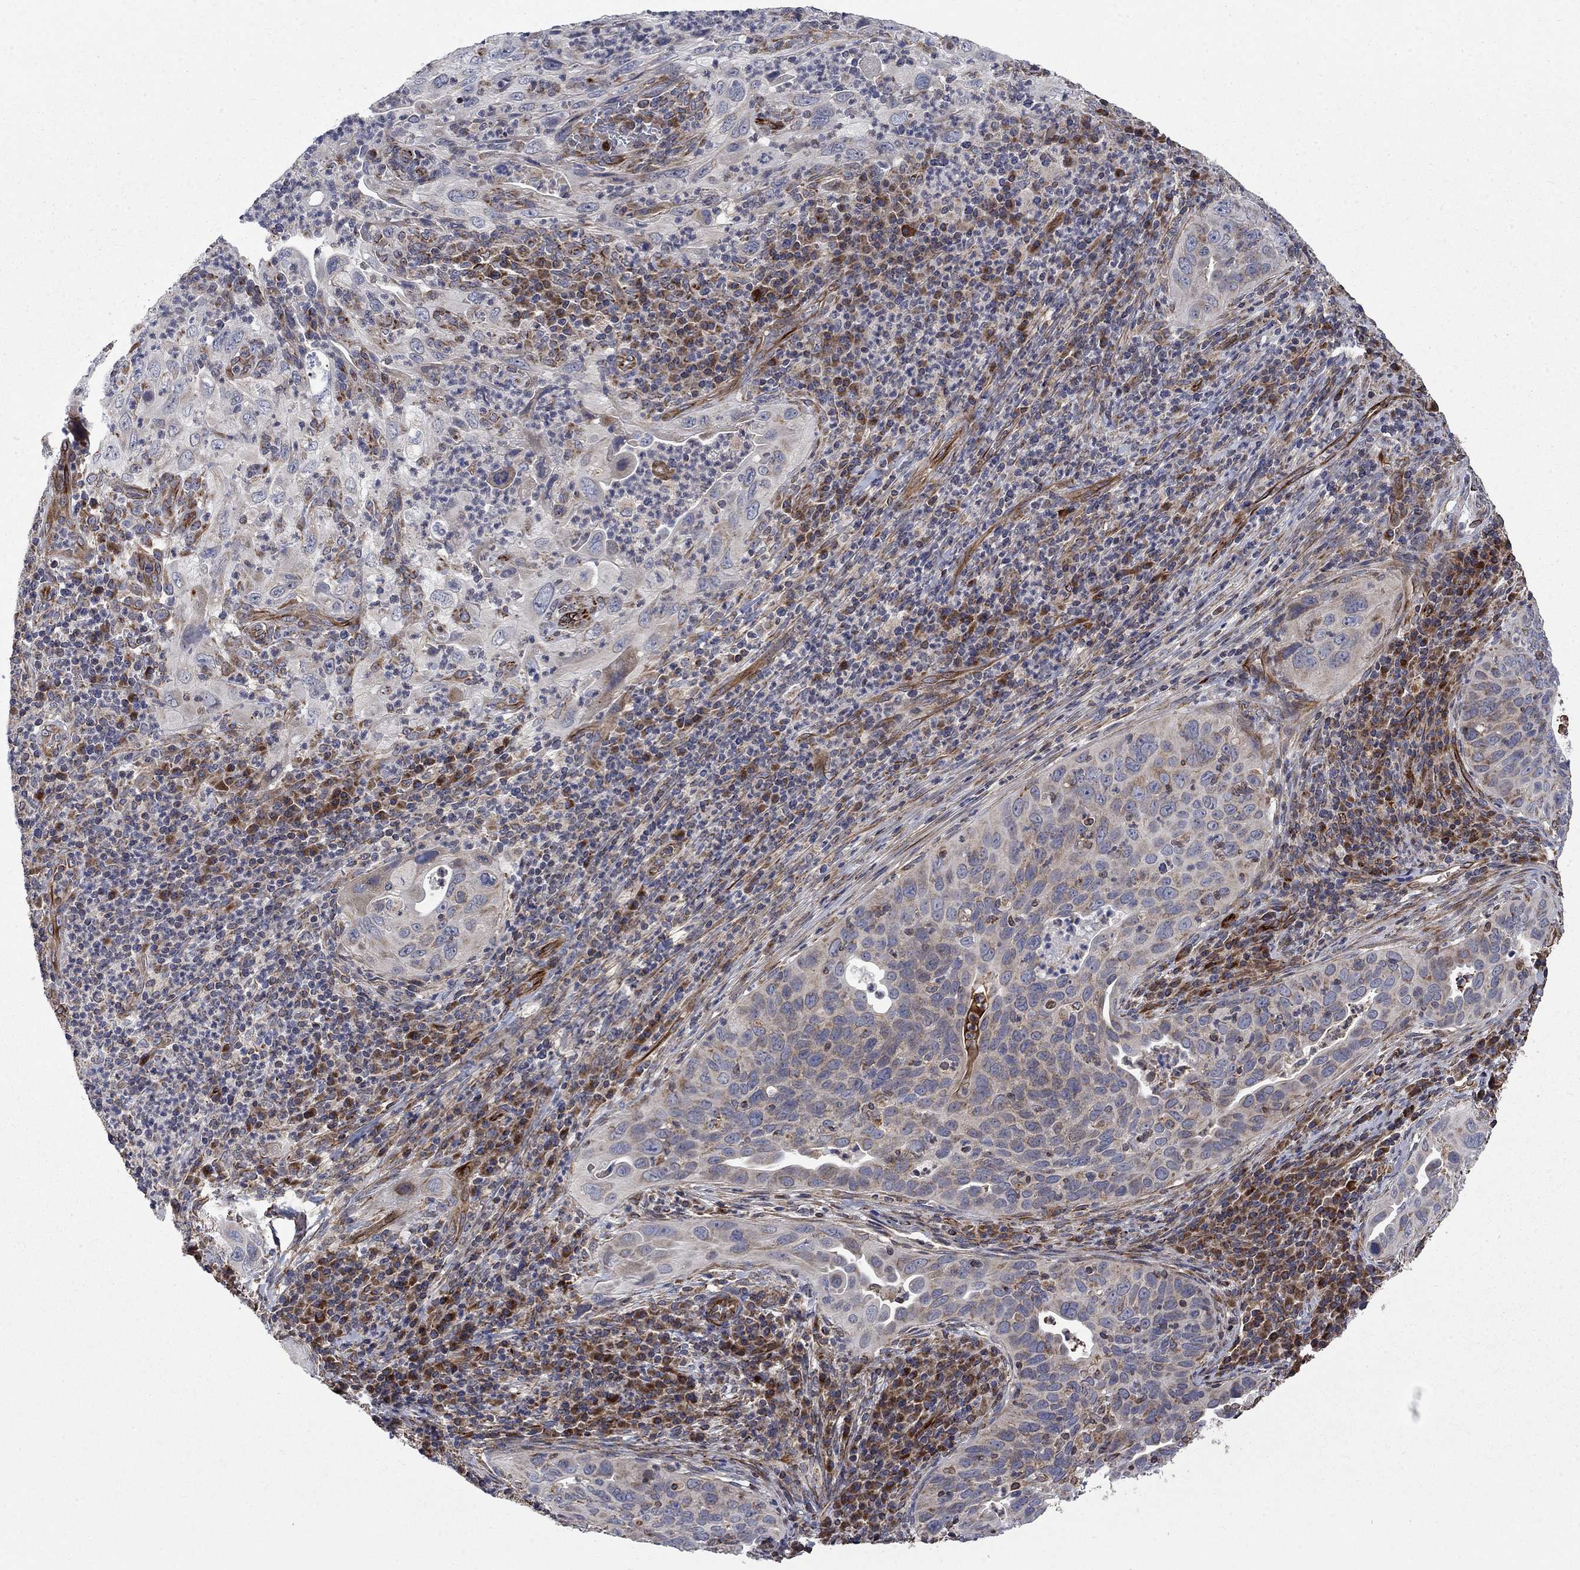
{"staining": {"intensity": "weak", "quantity": "<25%", "location": "cytoplasmic/membranous"}, "tissue": "cervical cancer", "cell_type": "Tumor cells", "image_type": "cancer", "snomed": [{"axis": "morphology", "description": "Squamous cell carcinoma, NOS"}, {"axis": "topography", "description": "Cervix"}], "caption": "Squamous cell carcinoma (cervical) stained for a protein using immunohistochemistry reveals no expression tumor cells.", "gene": "NDUFC1", "patient": {"sex": "female", "age": 26}}